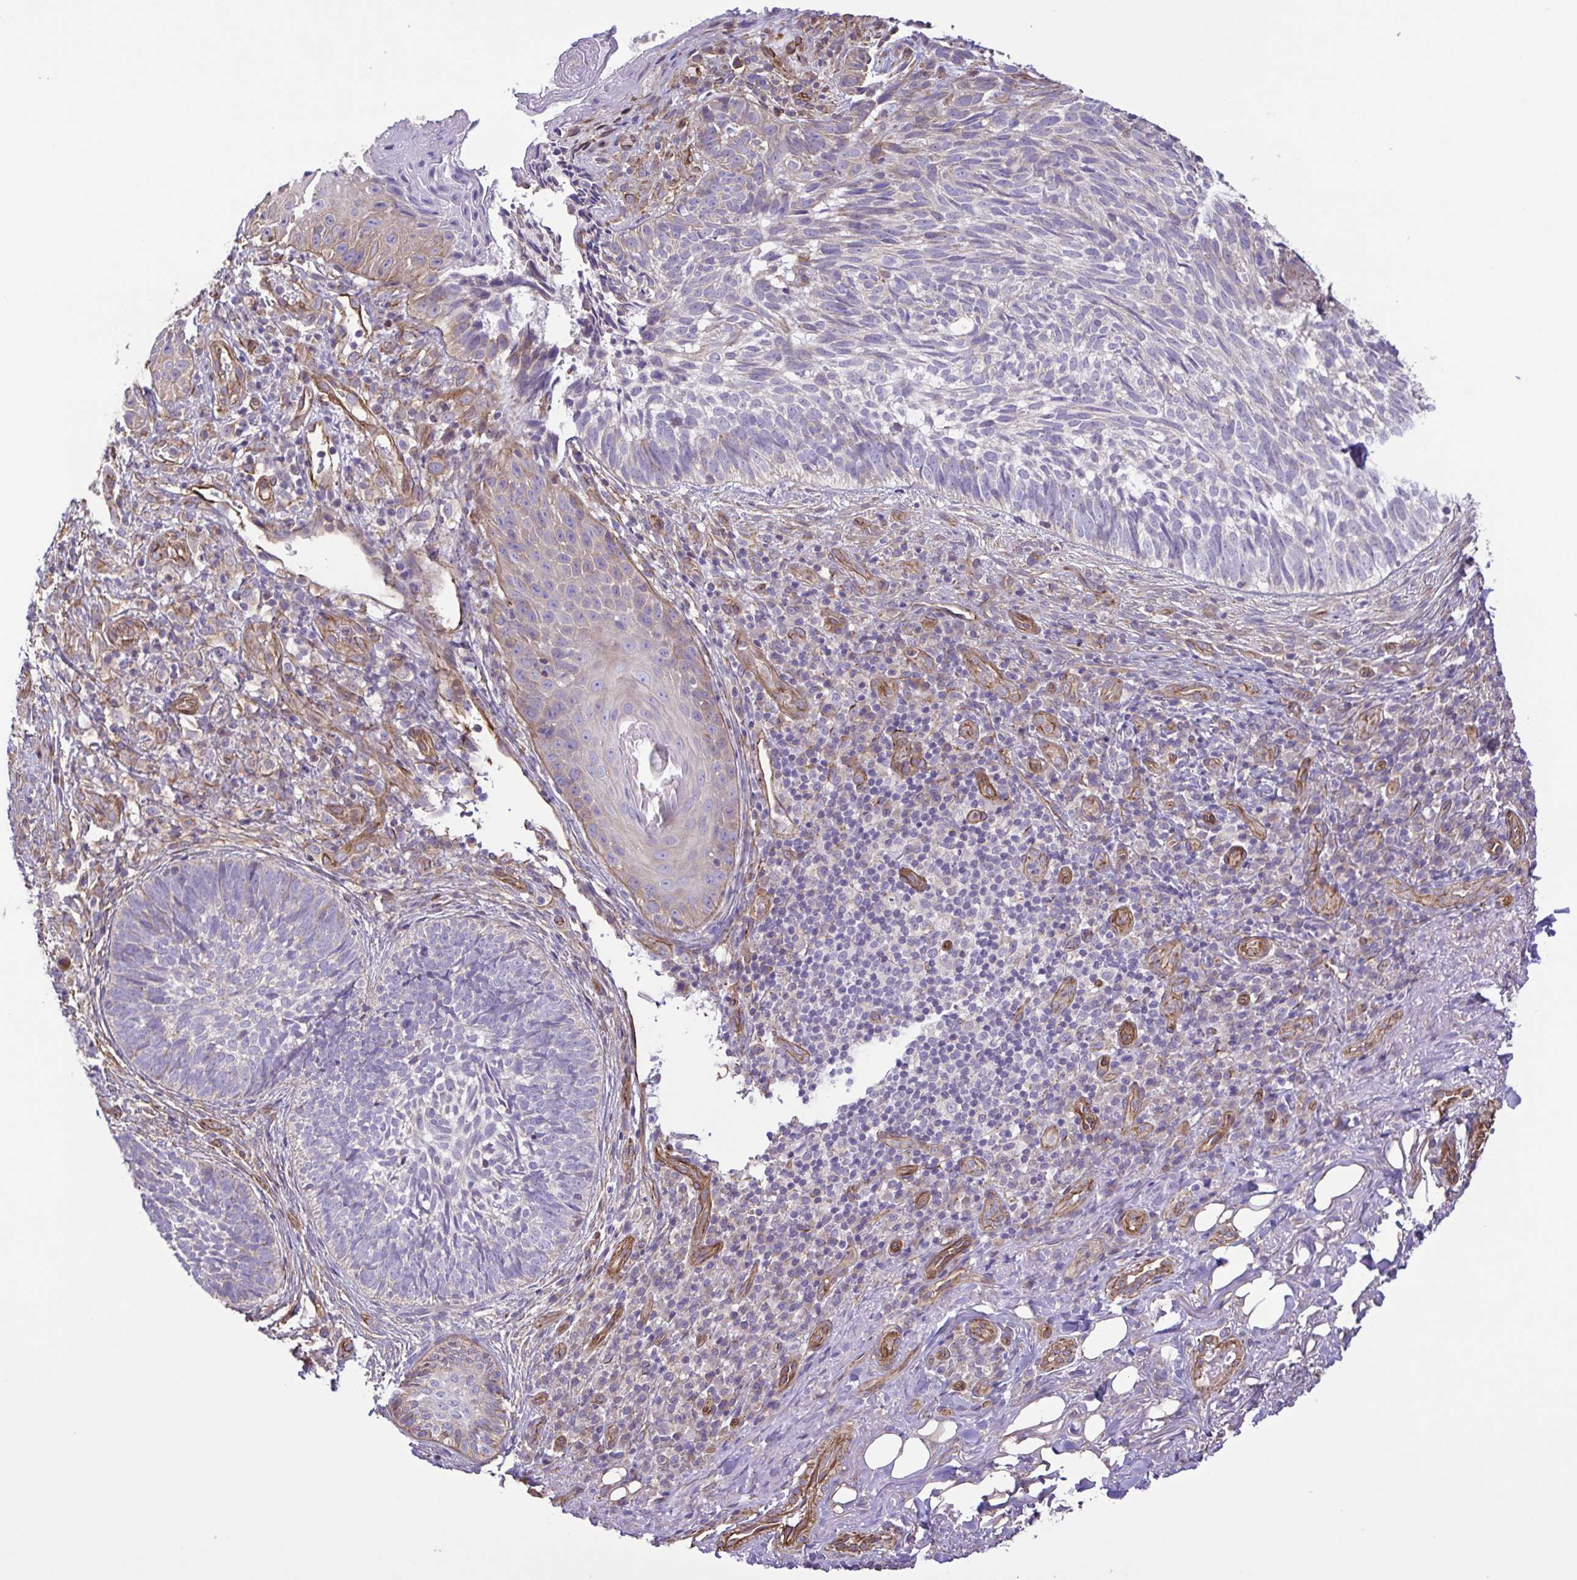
{"staining": {"intensity": "negative", "quantity": "none", "location": "none"}, "tissue": "skin cancer", "cell_type": "Tumor cells", "image_type": "cancer", "snomed": [{"axis": "morphology", "description": "Basal cell carcinoma"}, {"axis": "topography", "description": "Skin"}], "caption": "A histopathology image of basal cell carcinoma (skin) stained for a protein reveals no brown staining in tumor cells.", "gene": "FLT1", "patient": {"sex": "male", "age": 65}}